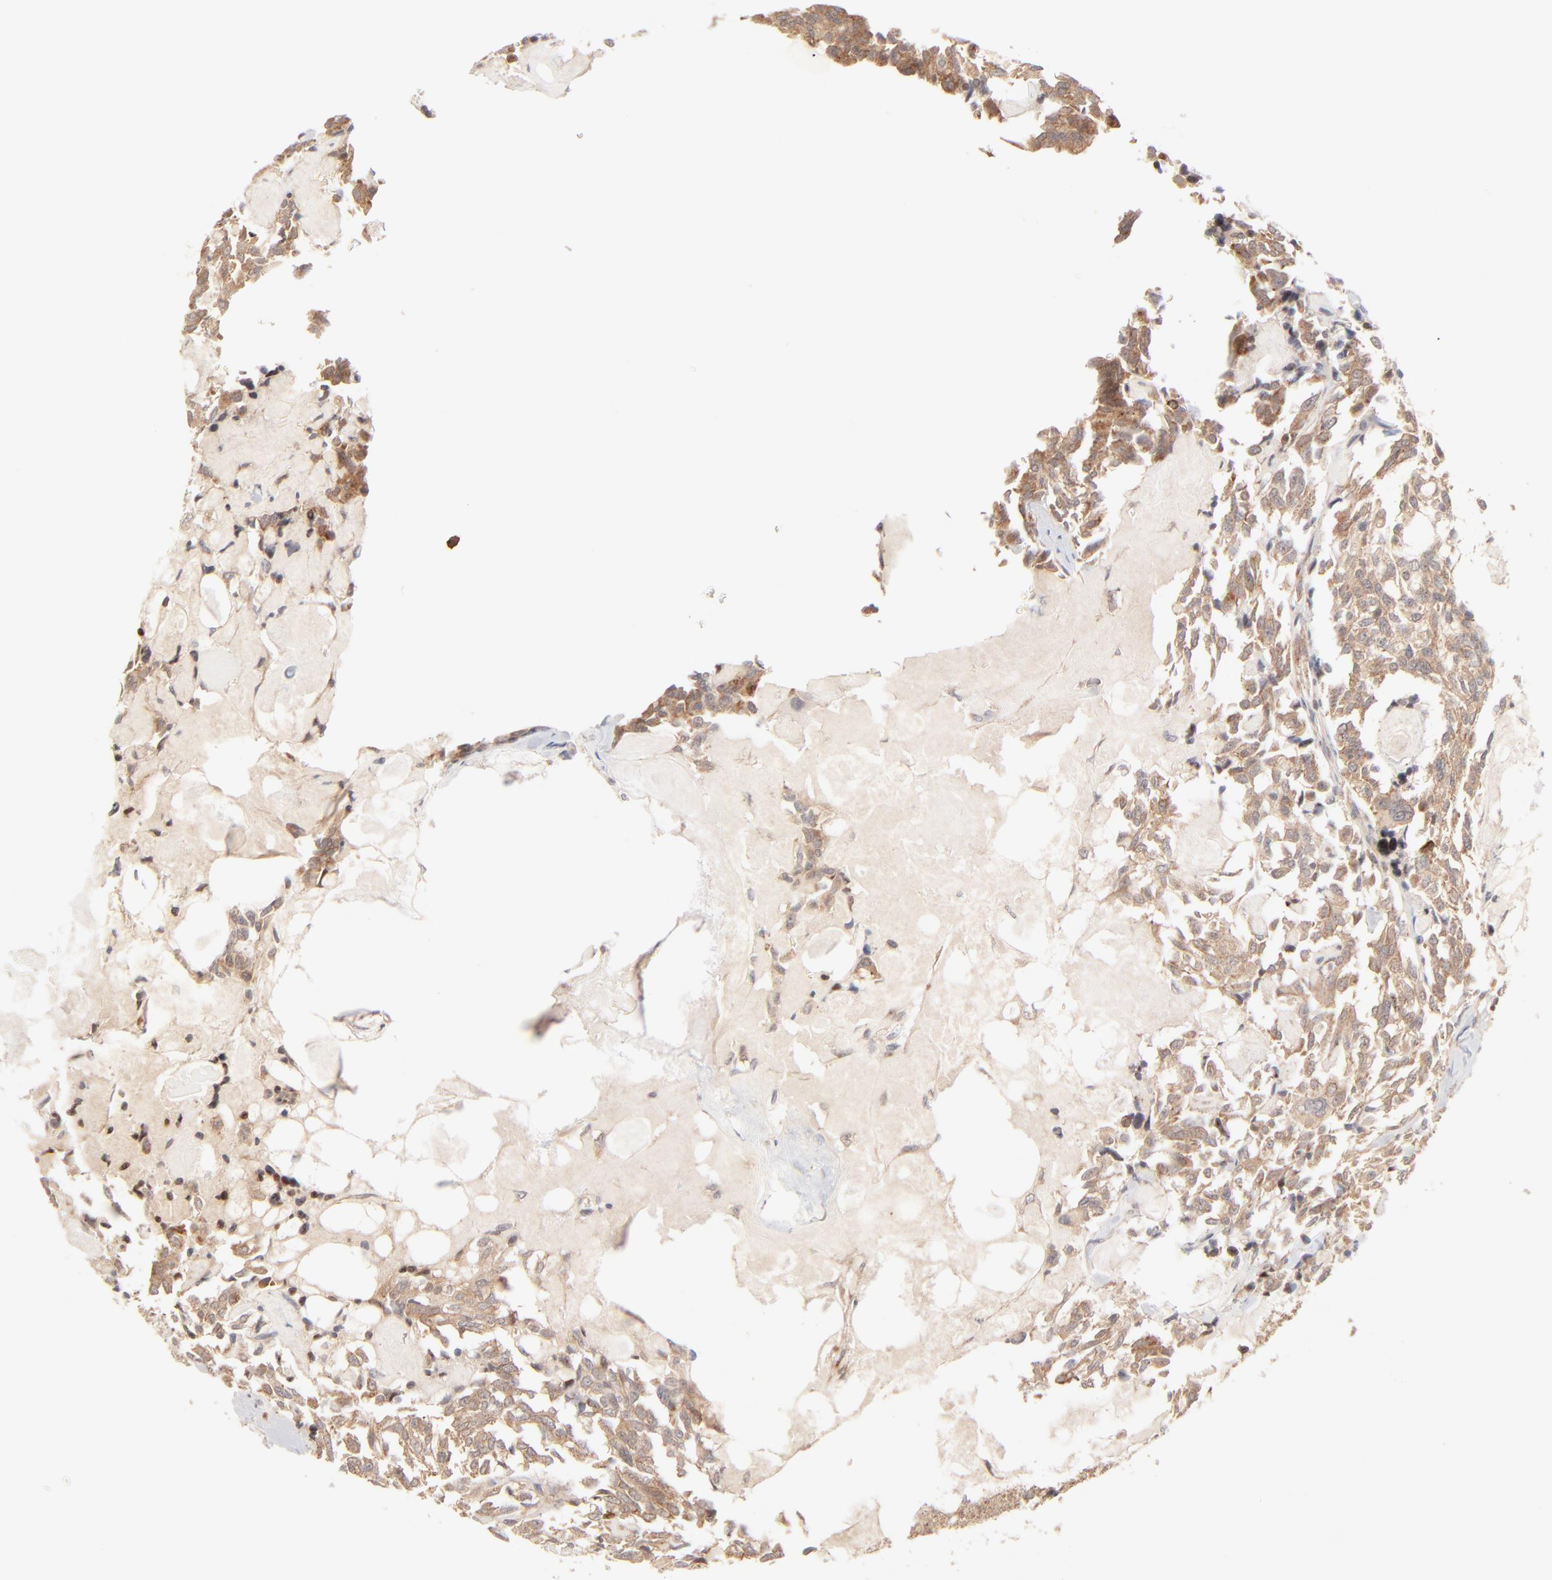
{"staining": {"intensity": "moderate", "quantity": ">75%", "location": "cytoplasmic/membranous"}, "tissue": "thyroid cancer", "cell_type": "Tumor cells", "image_type": "cancer", "snomed": [{"axis": "morphology", "description": "Carcinoma, NOS"}, {"axis": "morphology", "description": "Carcinoid, malignant, NOS"}, {"axis": "topography", "description": "Thyroid gland"}], "caption": "Carcinoma (thyroid) stained for a protein reveals moderate cytoplasmic/membranous positivity in tumor cells.", "gene": "CSPG4", "patient": {"sex": "male", "age": 33}}